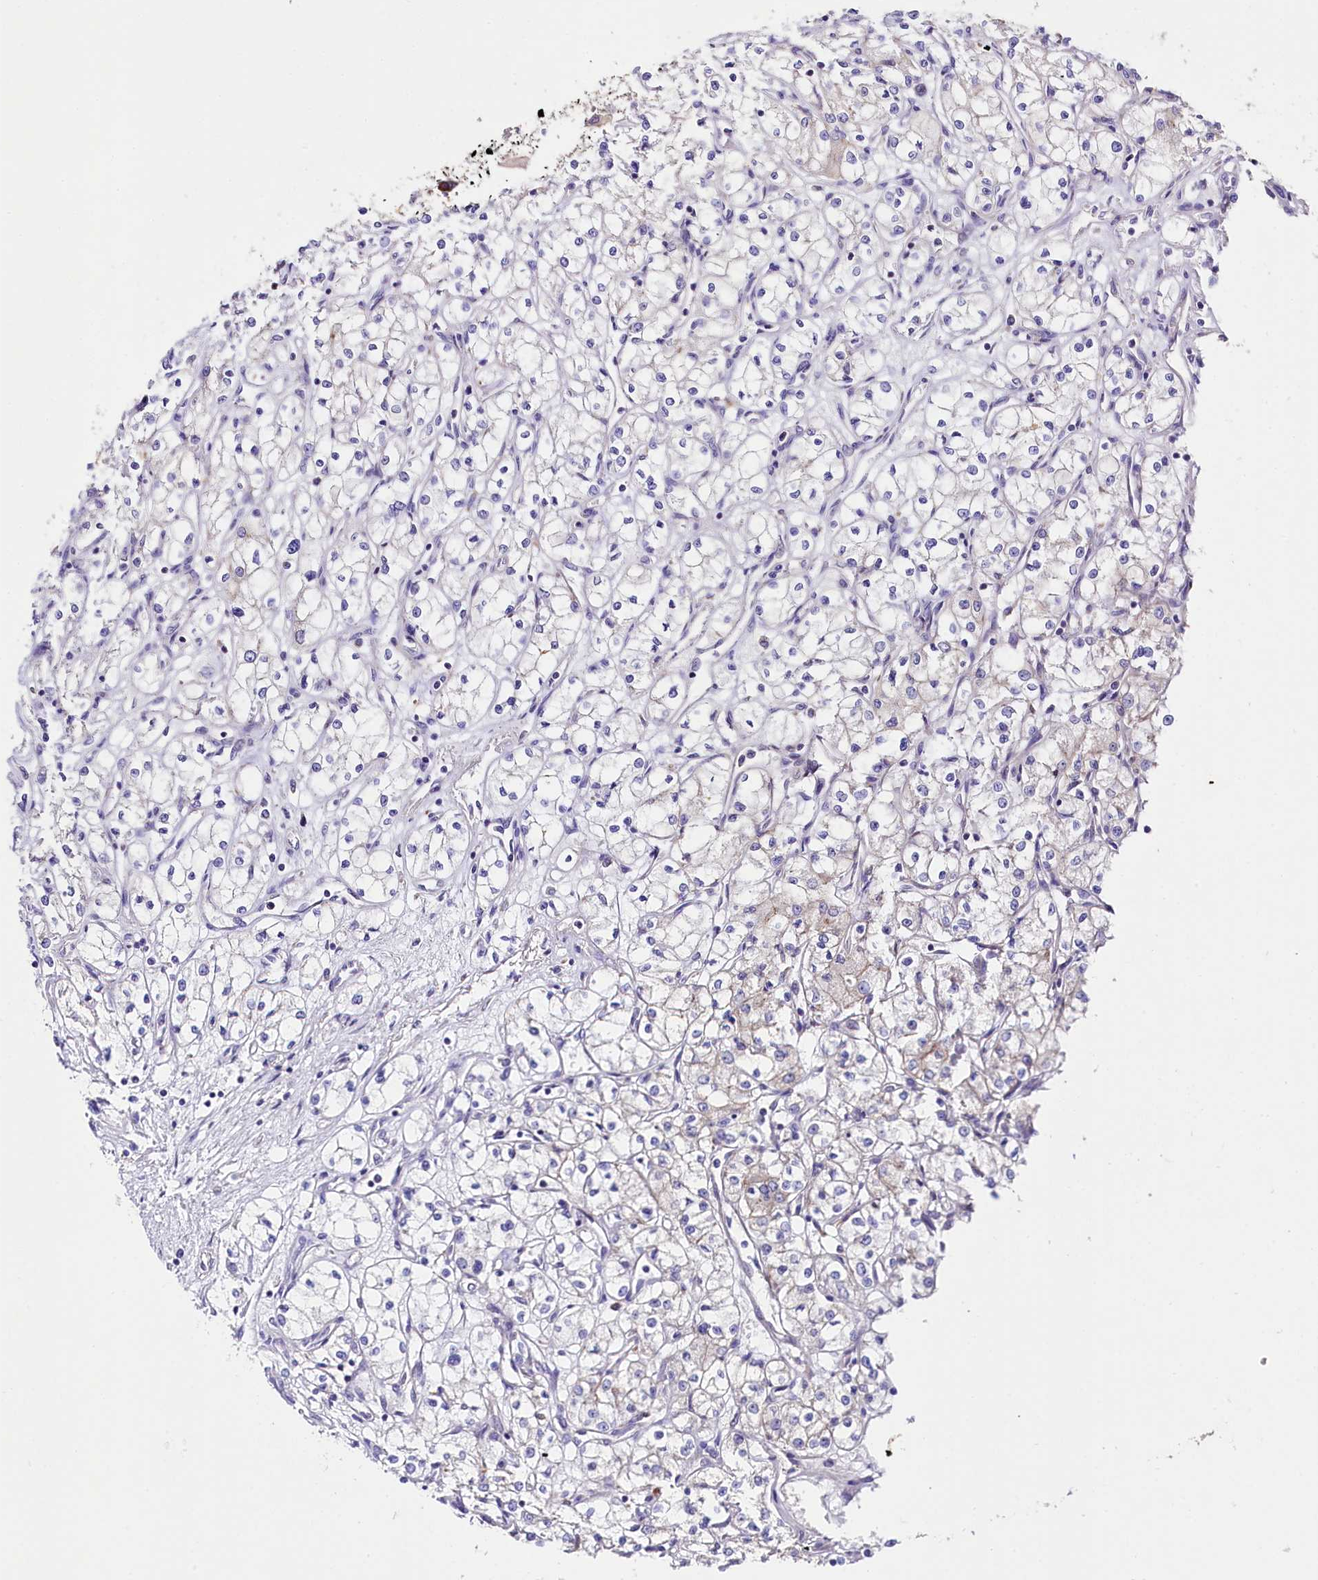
{"staining": {"intensity": "weak", "quantity": "<25%", "location": "cytoplasmic/membranous"}, "tissue": "renal cancer", "cell_type": "Tumor cells", "image_type": "cancer", "snomed": [{"axis": "morphology", "description": "Adenocarcinoma, NOS"}, {"axis": "topography", "description": "Kidney"}], "caption": "There is no significant positivity in tumor cells of renal cancer (adenocarcinoma).", "gene": "SACM1L", "patient": {"sex": "male", "age": 59}}